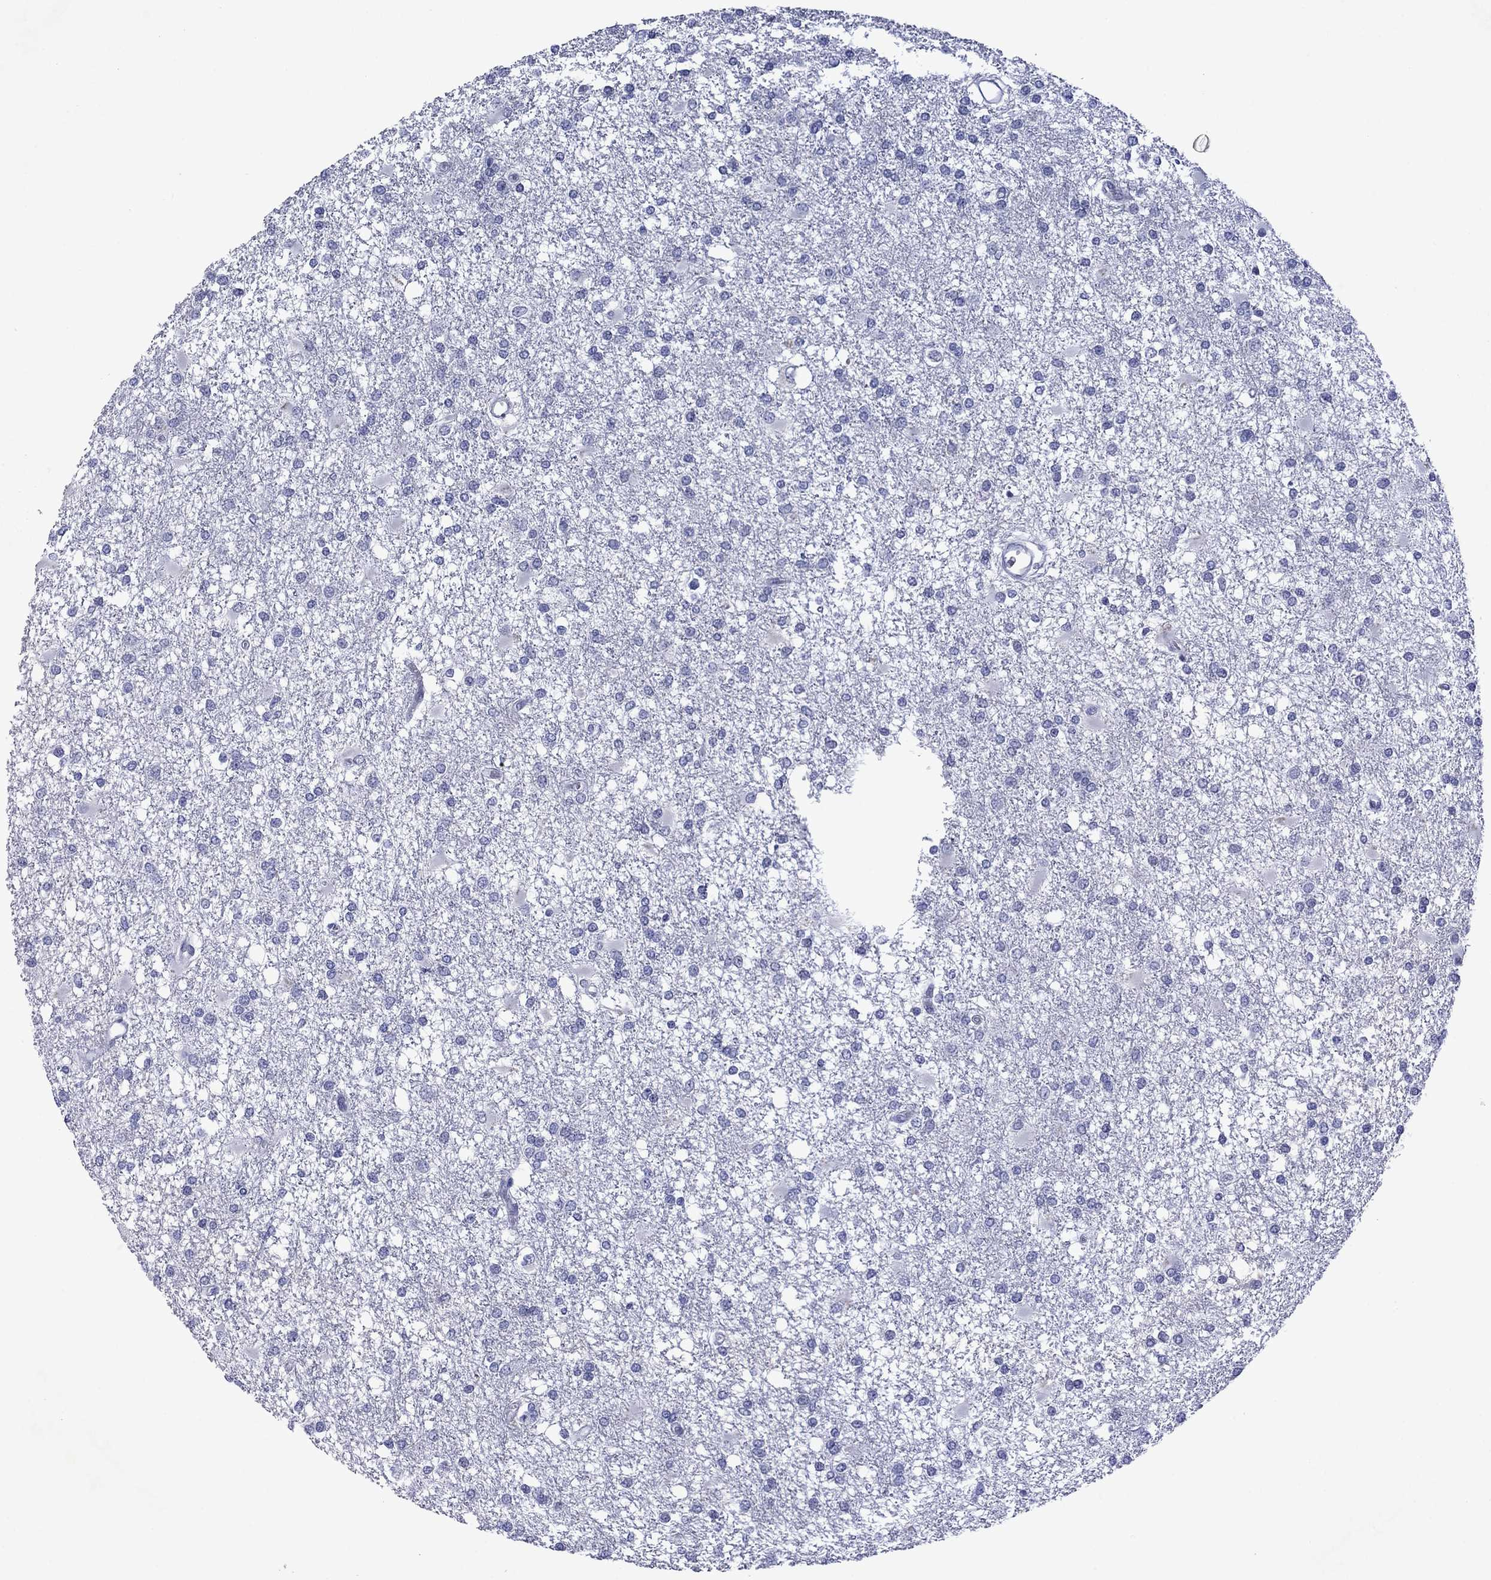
{"staining": {"intensity": "negative", "quantity": "none", "location": "none"}, "tissue": "glioma", "cell_type": "Tumor cells", "image_type": "cancer", "snomed": [{"axis": "morphology", "description": "Glioma, malignant, High grade"}, {"axis": "topography", "description": "Cerebral cortex"}], "caption": "High power microscopy image of an IHC micrograph of glioma, revealing no significant expression in tumor cells.", "gene": "PIWIL1", "patient": {"sex": "male", "age": 79}}